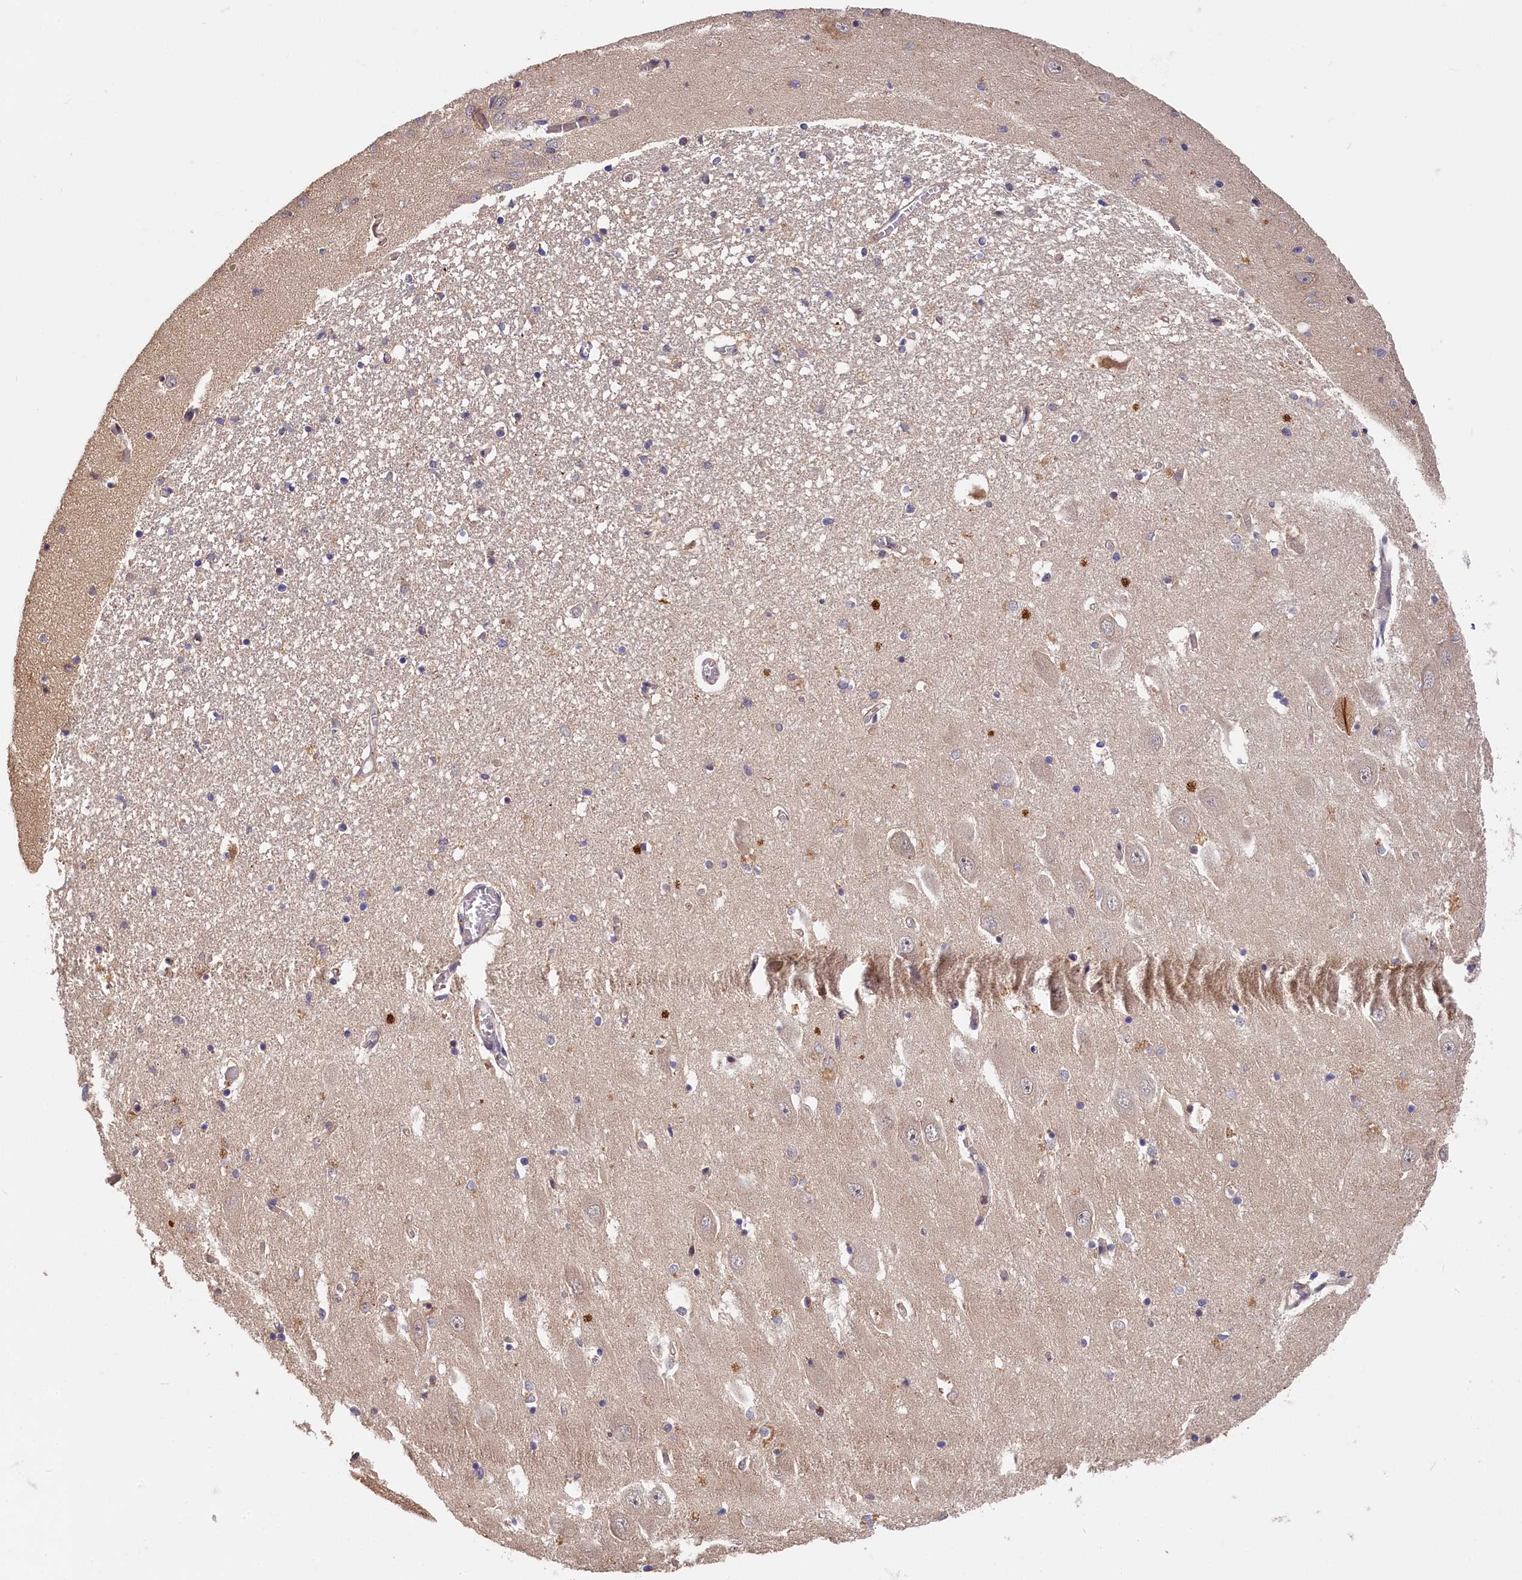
{"staining": {"intensity": "weak", "quantity": "<25%", "location": "cytoplasmic/membranous"}, "tissue": "hippocampus", "cell_type": "Glial cells", "image_type": "normal", "snomed": [{"axis": "morphology", "description": "Normal tissue, NOS"}, {"axis": "topography", "description": "Hippocampus"}], "caption": "High magnification brightfield microscopy of normal hippocampus stained with DAB (brown) and counterstained with hematoxylin (blue): glial cells show no significant positivity.", "gene": "ITIH1", "patient": {"sex": "female", "age": 64}}